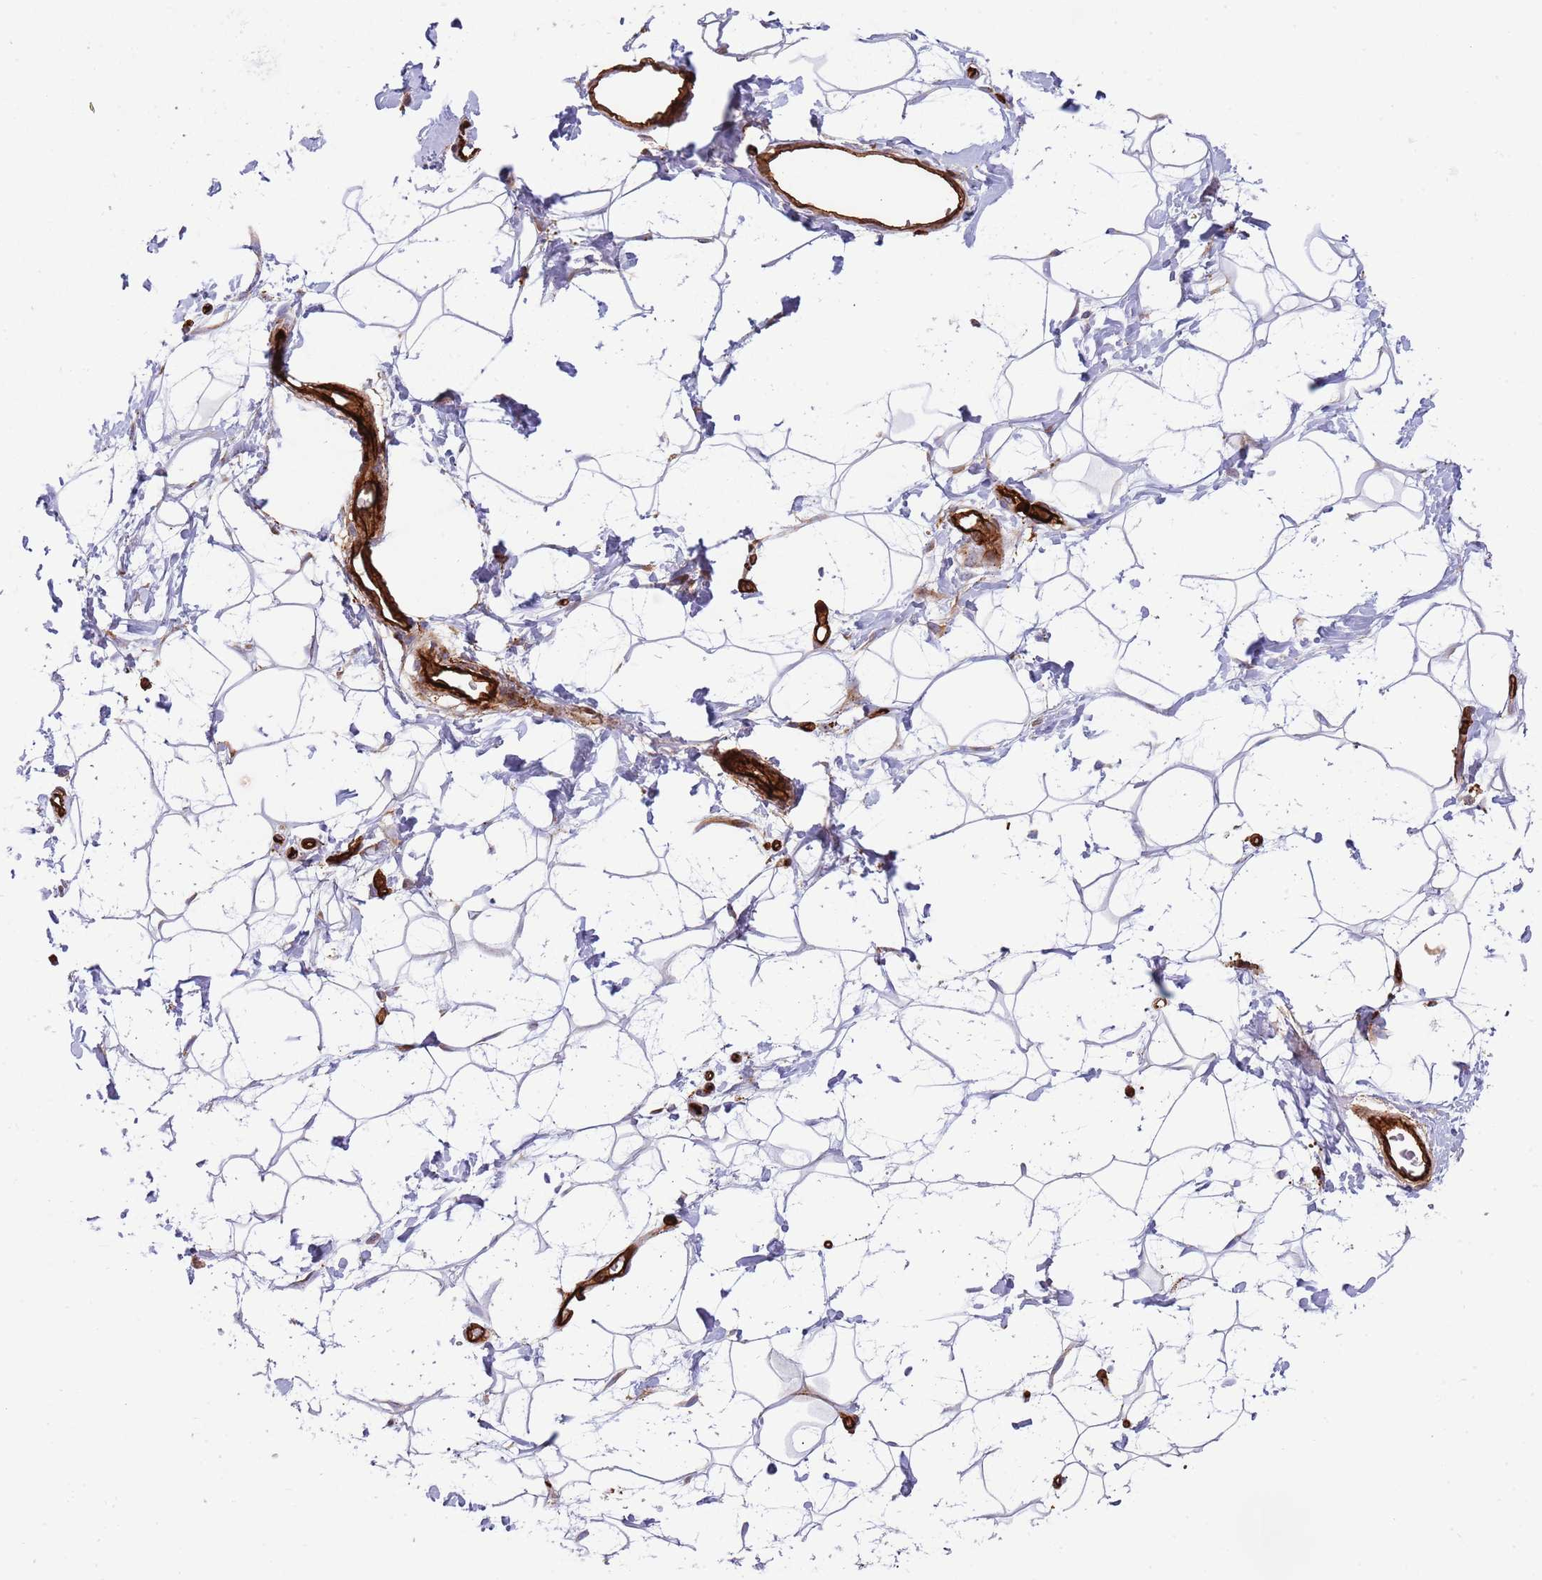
{"staining": {"intensity": "negative", "quantity": "none", "location": "none"}, "tissue": "adipose tissue", "cell_type": "Adipocytes", "image_type": "normal", "snomed": [{"axis": "morphology", "description": "Normal tissue, NOS"}, {"axis": "topography", "description": "Breast"}], "caption": "Immunohistochemical staining of normal adipose tissue shows no significant positivity in adipocytes. (Brightfield microscopy of DAB (3,3'-diaminobenzidine) immunohistochemistry at high magnification).", "gene": "KBTBD6", "patient": {"sex": "female", "age": 26}}